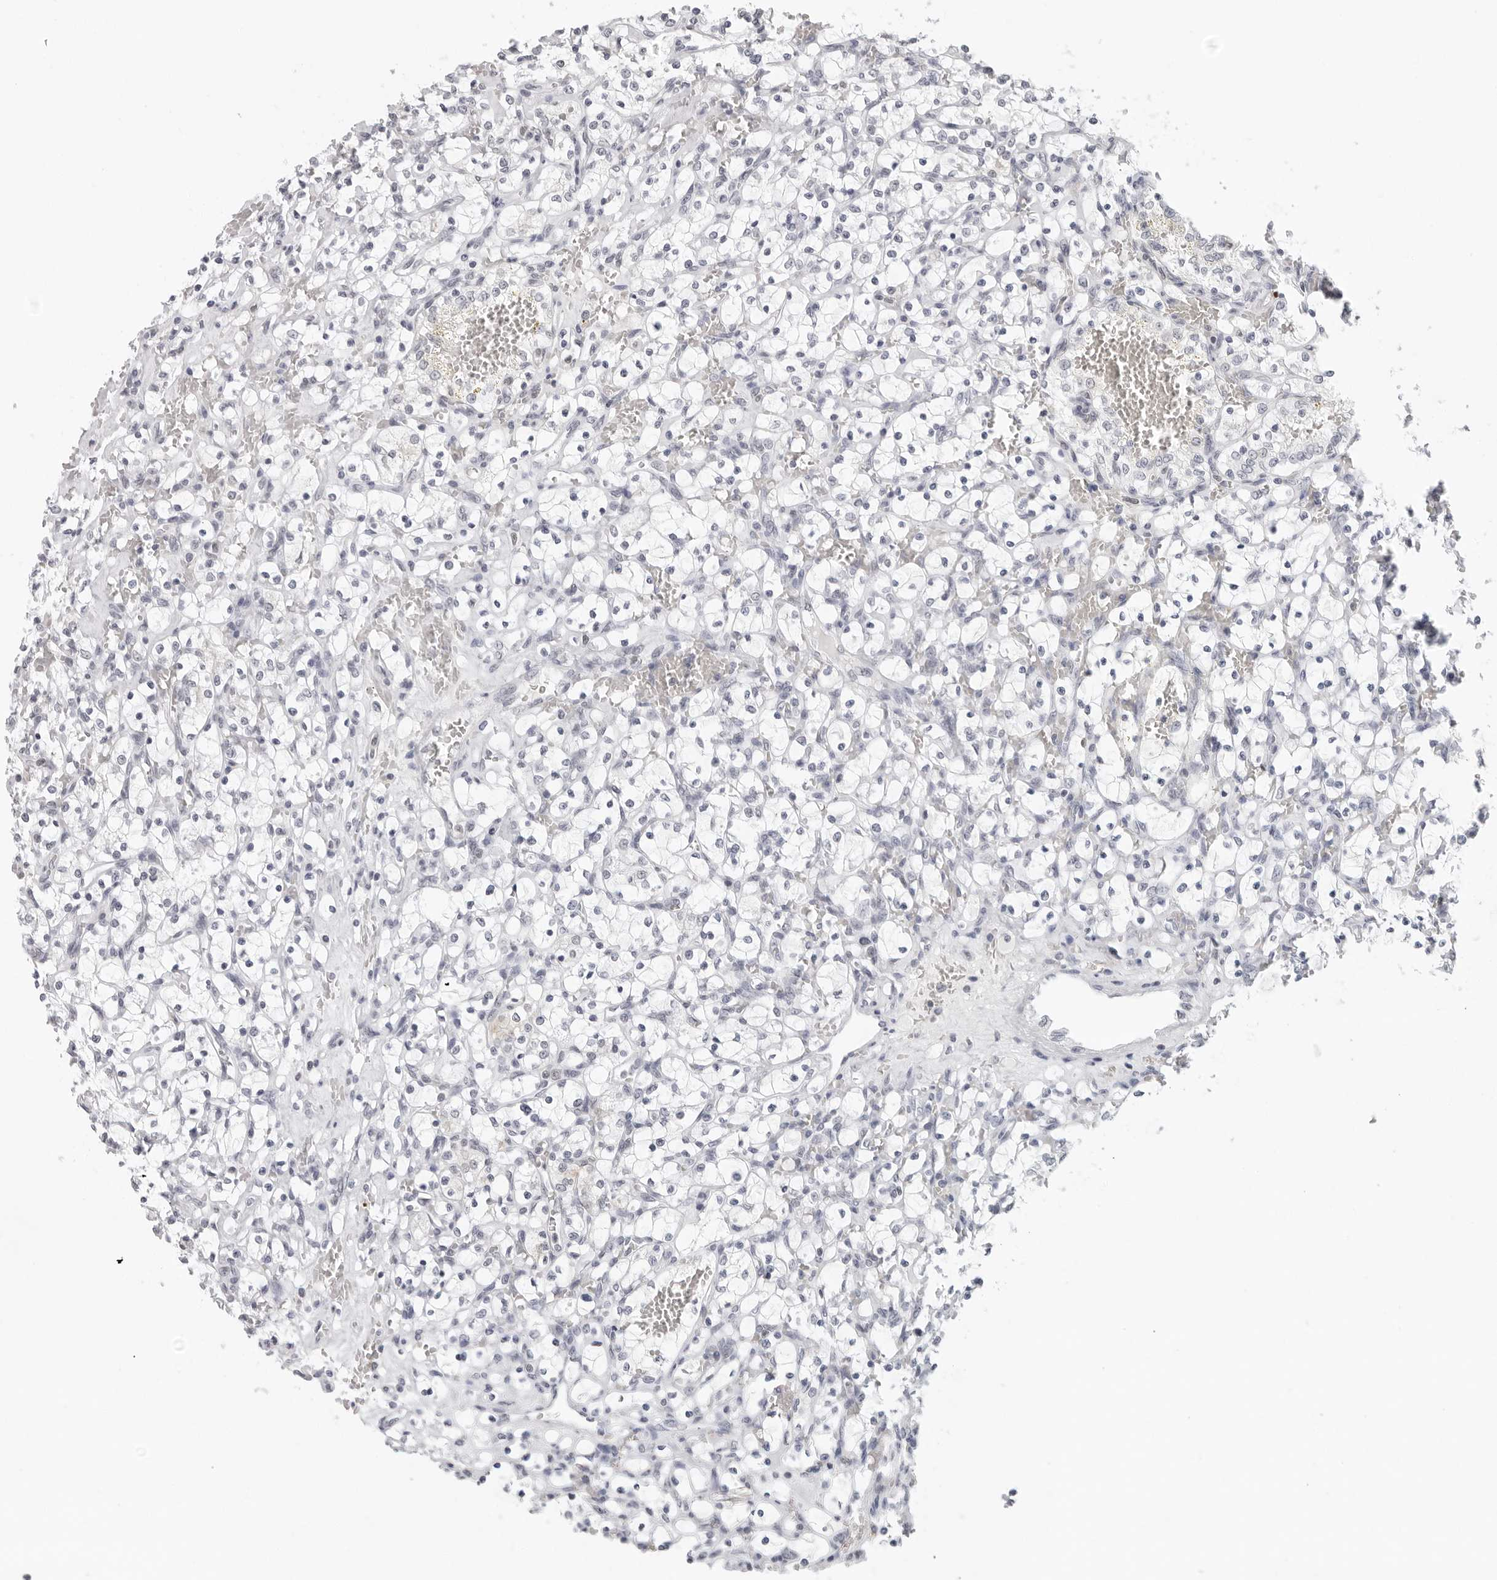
{"staining": {"intensity": "negative", "quantity": "none", "location": "none"}, "tissue": "renal cancer", "cell_type": "Tumor cells", "image_type": "cancer", "snomed": [{"axis": "morphology", "description": "Adenocarcinoma, NOS"}, {"axis": "topography", "description": "Kidney"}], "caption": "Human renal cancer stained for a protein using immunohistochemistry demonstrates no staining in tumor cells.", "gene": "FLG2", "patient": {"sex": "female", "age": 69}}